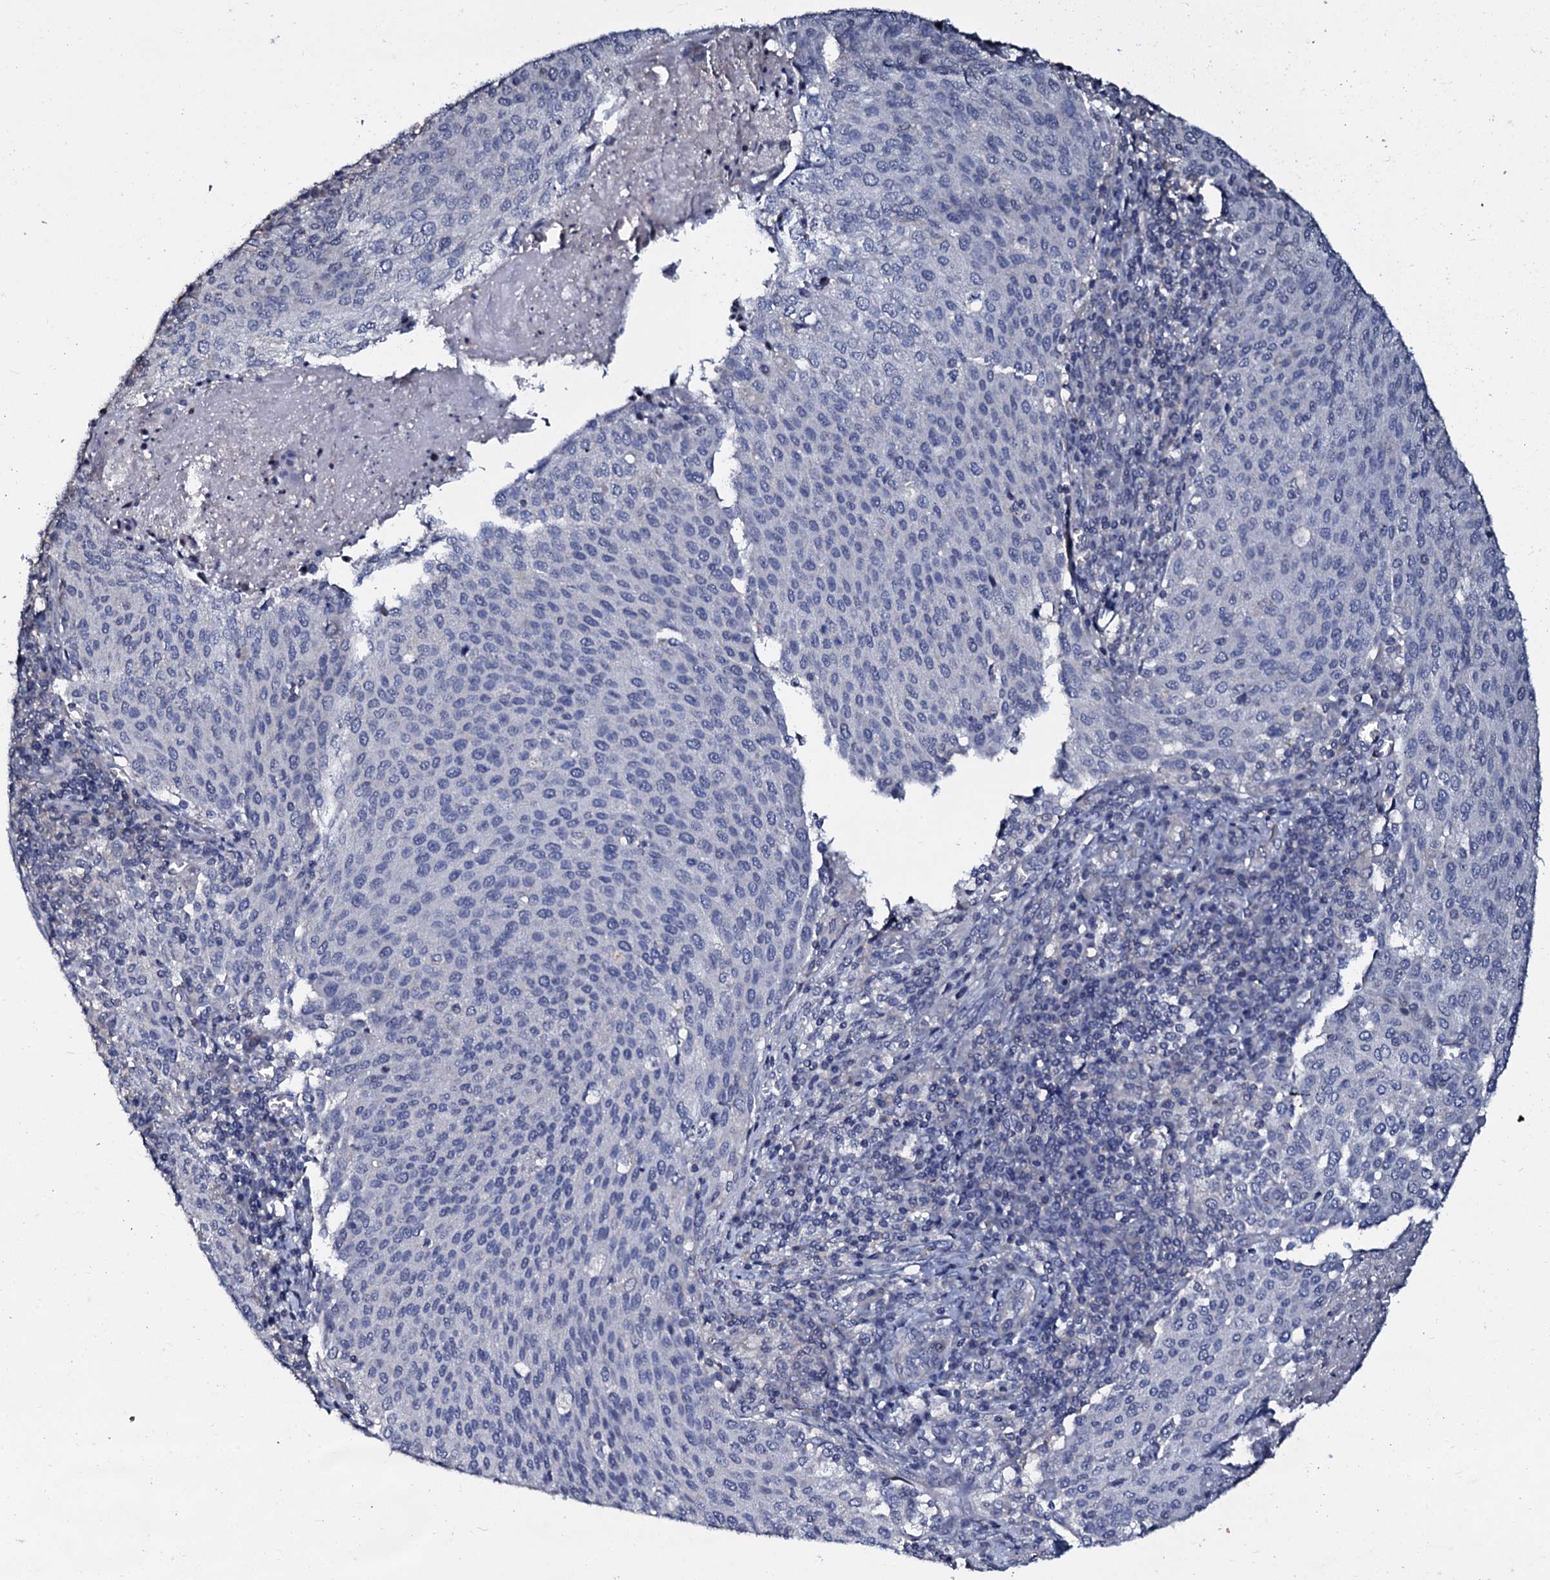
{"staining": {"intensity": "negative", "quantity": "none", "location": "none"}, "tissue": "cervical cancer", "cell_type": "Tumor cells", "image_type": "cancer", "snomed": [{"axis": "morphology", "description": "Squamous cell carcinoma, NOS"}, {"axis": "topography", "description": "Cervix"}], "caption": "Cervical cancer (squamous cell carcinoma) stained for a protein using immunohistochemistry displays no positivity tumor cells.", "gene": "SLC37A4", "patient": {"sex": "female", "age": 46}}